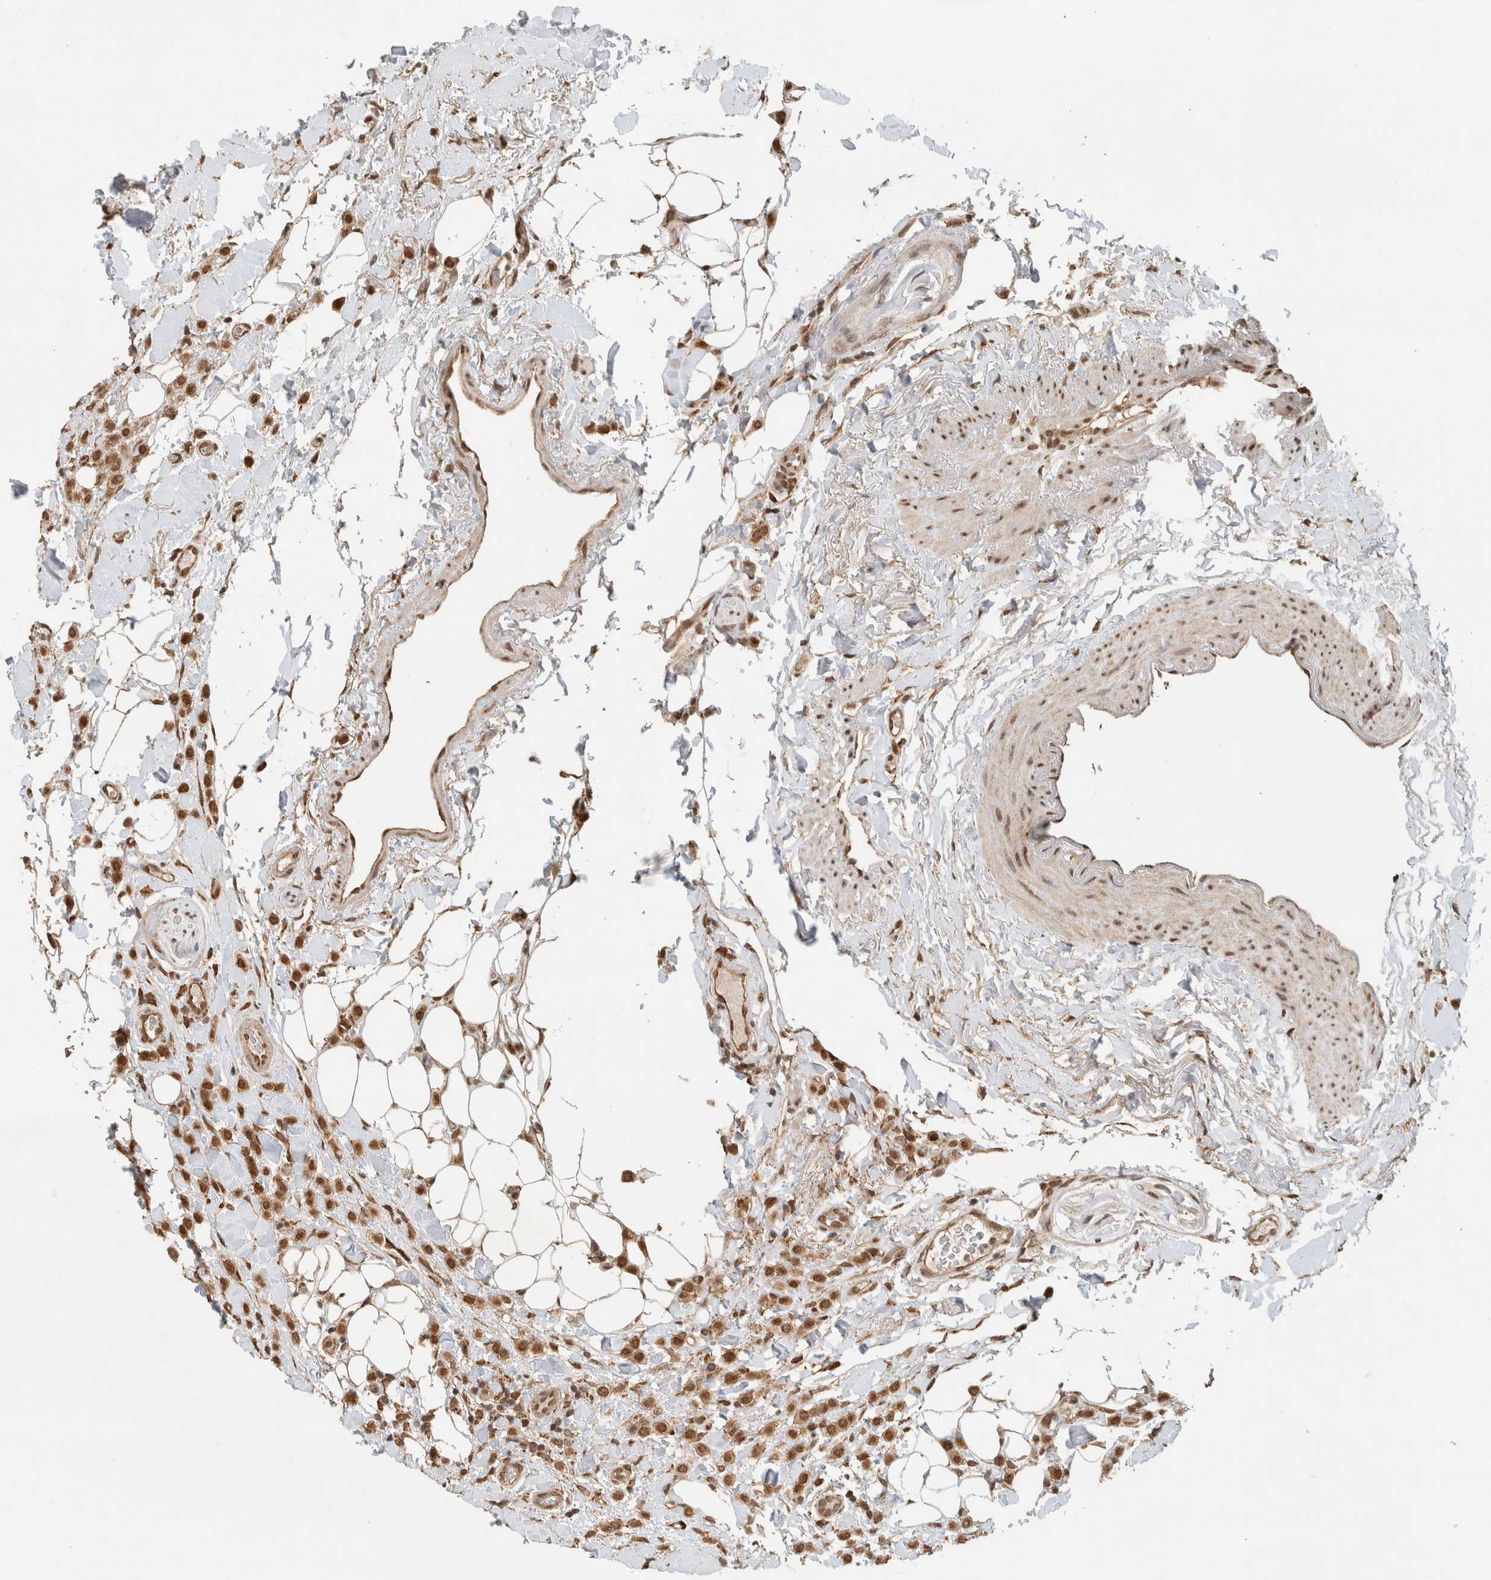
{"staining": {"intensity": "strong", "quantity": ">75%", "location": "cytoplasmic/membranous,nuclear"}, "tissue": "breast cancer", "cell_type": "Tumor cells", "image_type": "cancer", "snomed": [{"axis": "morphology", "description": "Normal tissue, NOS"}, {"axis": "morphology", "description": "Lobular carcinoma"}, {"axis": "topography", "description": "Breast"}], "caption": "Human breast lobular carcinoma stained with a protein marker shows strong staining in tumor cells.", "gene": "C1orf21", "patient": {"sex": "female", "age": 50}}